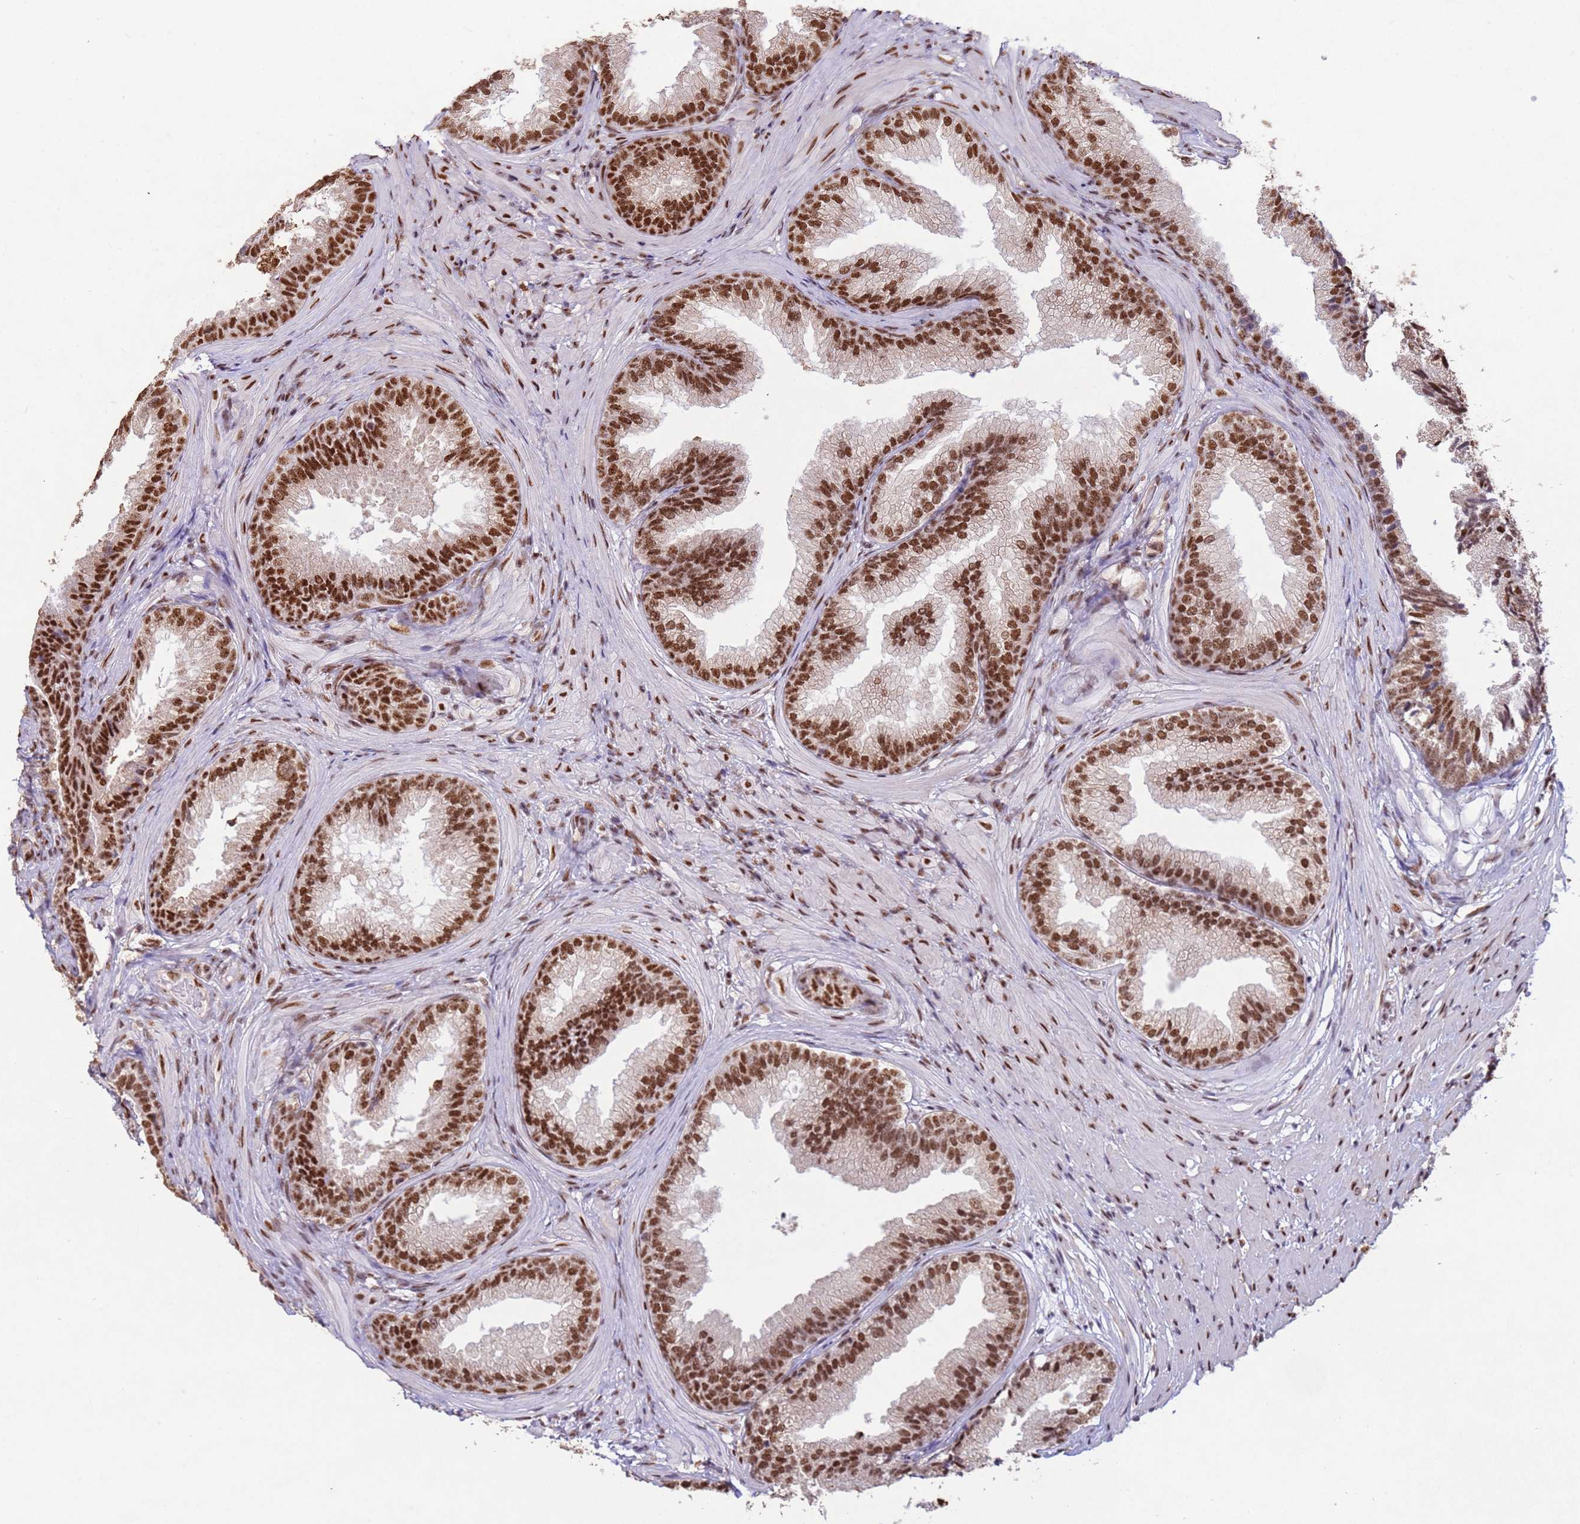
{"staining": {"intensity": "strong", "quantity": ">75%", "location": "nuclear"}, "tissue": "prostate", "cell_type": "Glandular cells", "image_type": "normal", "snomed": [{"axis": "morphology", "description": "Normal tissue, NOS"}, {"axis": "topography", "description": "Prostate"}], "caption": "Immunohistochemical staining of normal human prostate demonstrates high levels of strong nuclear staining in approximately >75% of glandular cells.", "gene": "ESF1", "patient": {"sex": "male", "age": 76}}